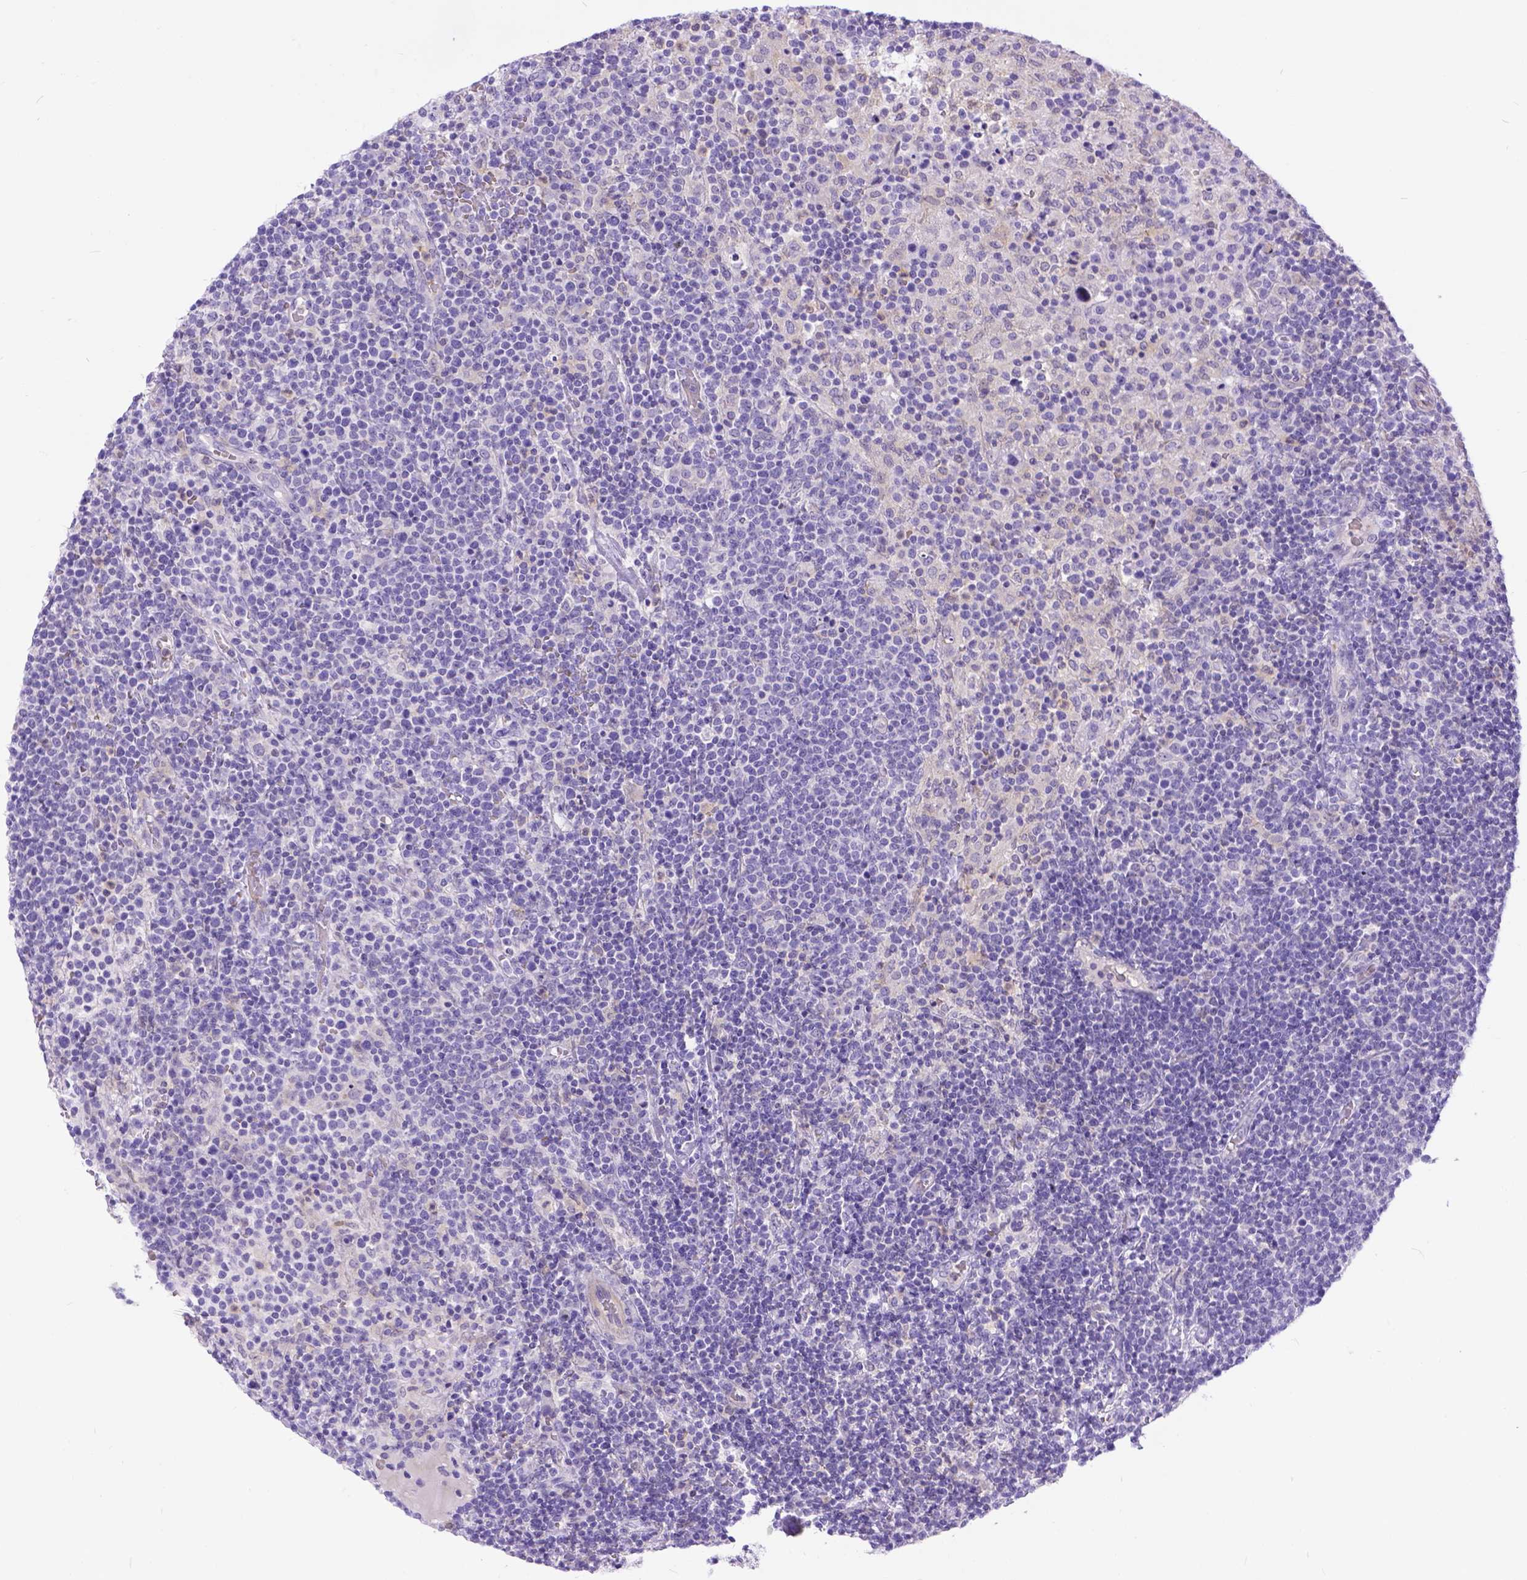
{"staining": {"intensity": "weak", "quantity": "<25%", "location": "cytoplasmic/membranous"}, "tissue": "lymphoma", "cell_type": "Tumor cells", "image_type": "cancer", "snomed": [{"axis": "morphology", "description": "Malignant lymphoma, non-Hodgkin's type, High grade"}, {"axis": "topography", "description": "Lymph node"}], "caption": "IHC photomicrograph of human high-grade malignant lymphoma, non-Hodgkin's type stained for a protein (brown), which displays no positivity in tumor cells.", "gene": "TMEM169", "patient": {"sex": "male", "age": 61}}